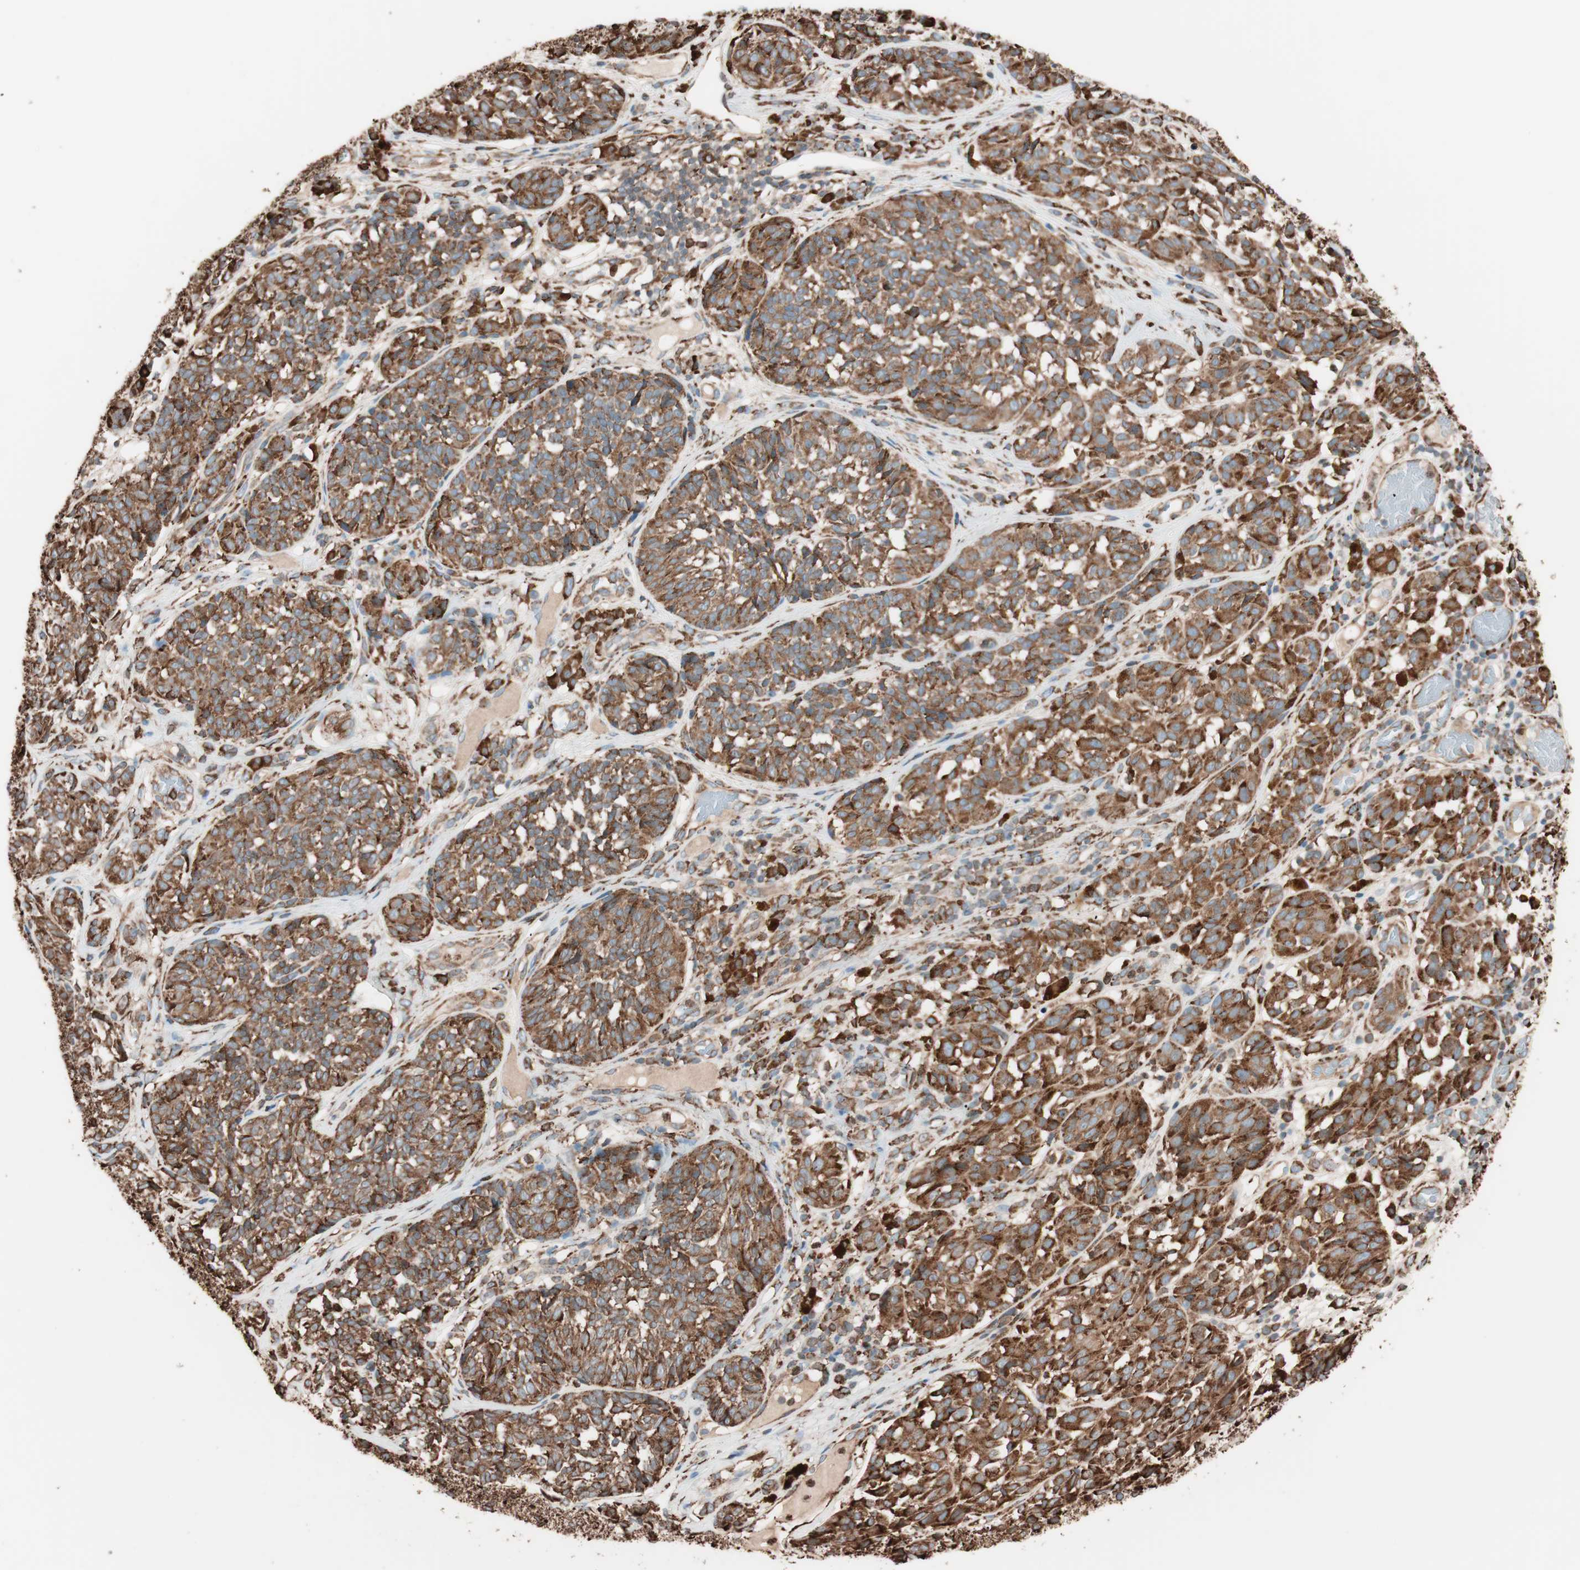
{"staining": {"intensity": "strong", "quantity": ">75%", "location": "cytoplasmic/membranous"}, "tissue": "melanoma", "cell_type": "Tumor cells", "image_type": "cancer", "snomed": [{"axis": "morphology", "description": "Malignant melanoma, NOS"}, {"axis": "topography", "description": "Skin"}], "caption": "Malignant melanoma tissue demonstrates strong cytoplasmic/membranous staining in about >75% of tumor cells, visualized by immunohistochemistry.", "gene": "VEGFA", "patient": {"sex": "female", "age": 46}}